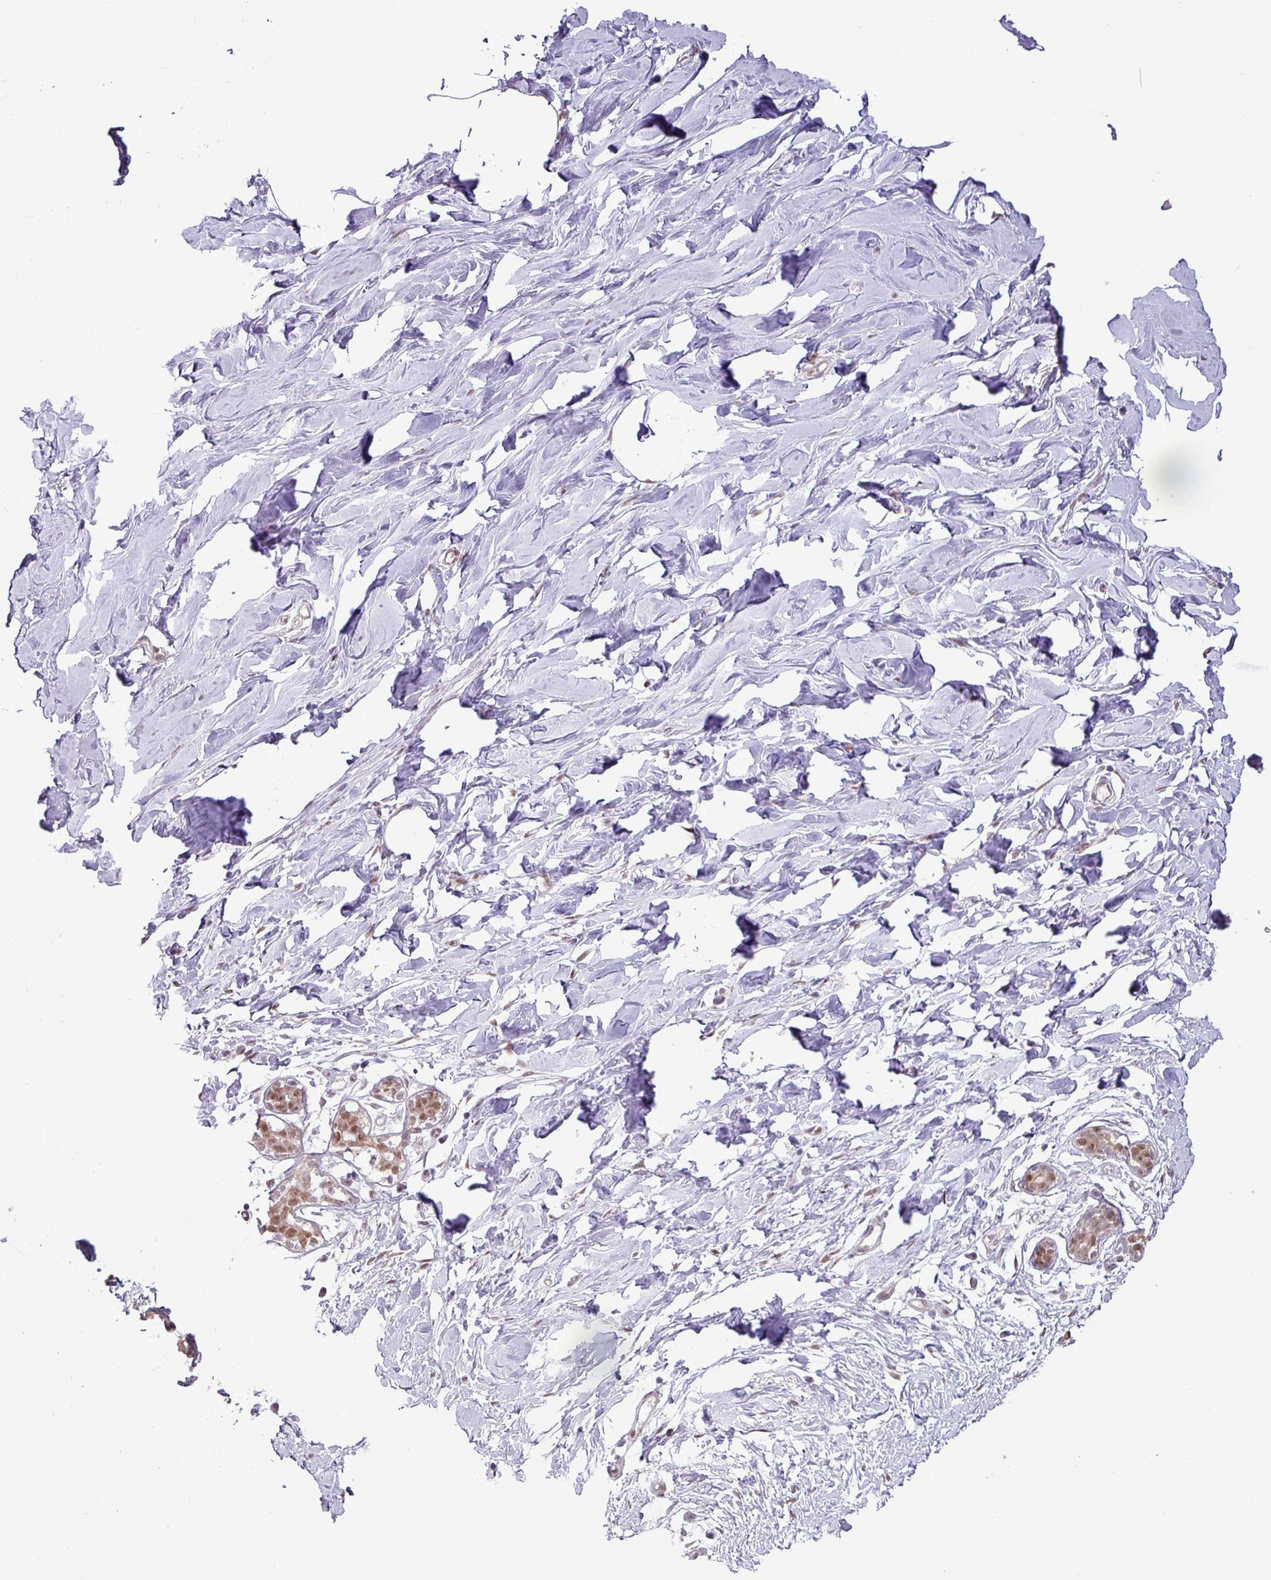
{"staining": {"intensity": "negative", "quantity": "none", "location": "none"}, "tissue": "breast", "cell_type": "Adipocytes", "image_type": "normal", "snomed": [{"axis": "morphology", "description": "Normal tissue, NOS"}, {"axis": "topography", "description": "Breast"}], "caption": "DAB immunohistochemical staining of normal breast exhibits no significant positivity in adipocytes. (Stains: DAB (3,3'-diaminobenzidine) immunohistochemistry (IHC) with hematoxylin counter stain, Microscopy: brightfield microscopy at high magnification).", "gene": "ZNF217", "patient": {"sex": "female", "age": 27}}